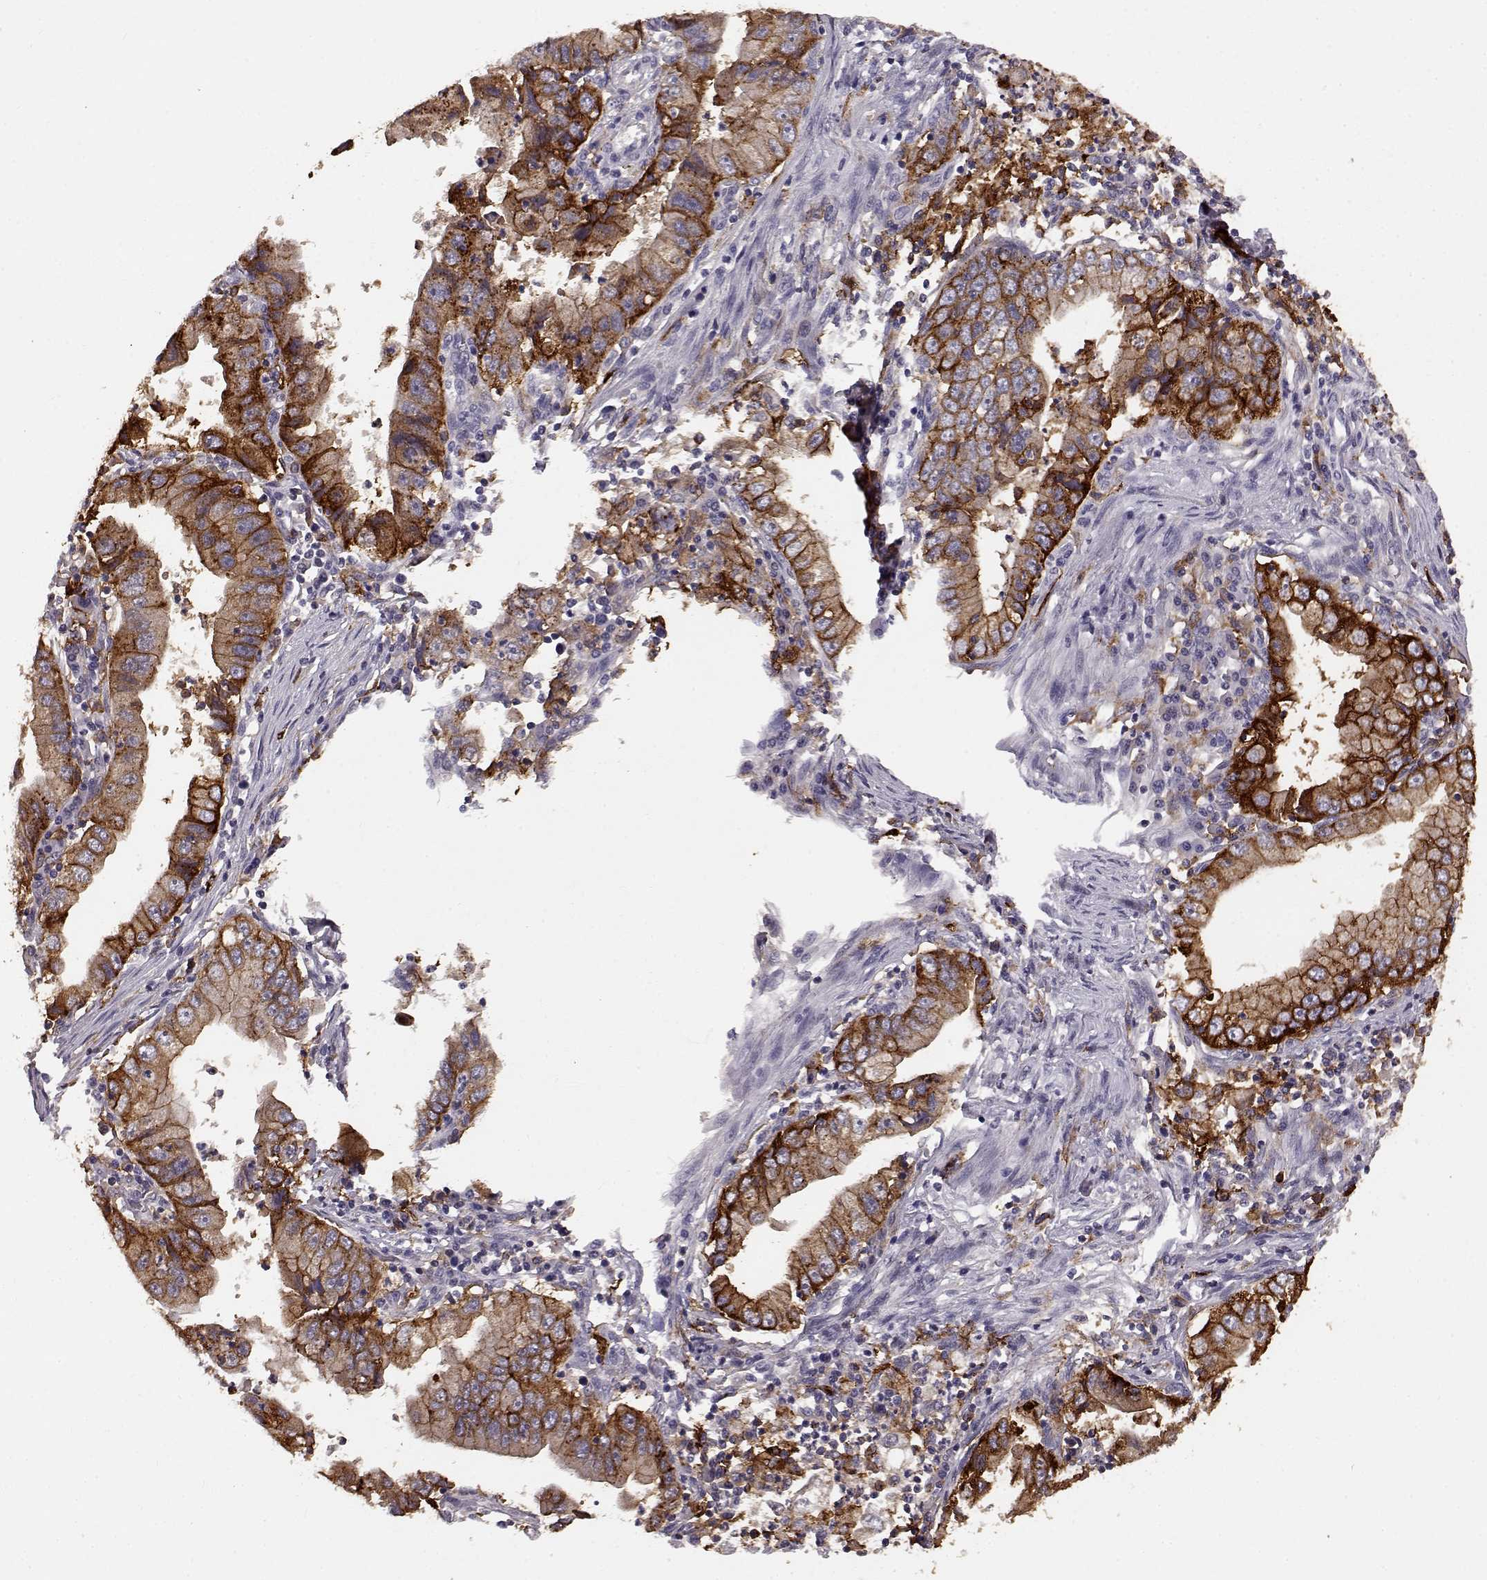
{"staining": {"intensity": "strong", "quantity": "25%-75%", "location": "cytoplasmic/membranous"}, "tissue": "stomach cancer", "cell_type": "Tumor cells", "image_type": "cancer", "snomed": [{"axis": "morphology", "description": "Adenocarcinoma, NOS"}, {"axis": "topography", "description": "Stomach"}], "caption": "IHC micrograph of human stomach adenocarcinoma stained for a protein (brown), which shows high levels of strong cytoplasmic/membranous positivity in about 25%-75% of tumor cells.", "gene": "CCNF", "patient": {"sex": "male", "age": 76}}